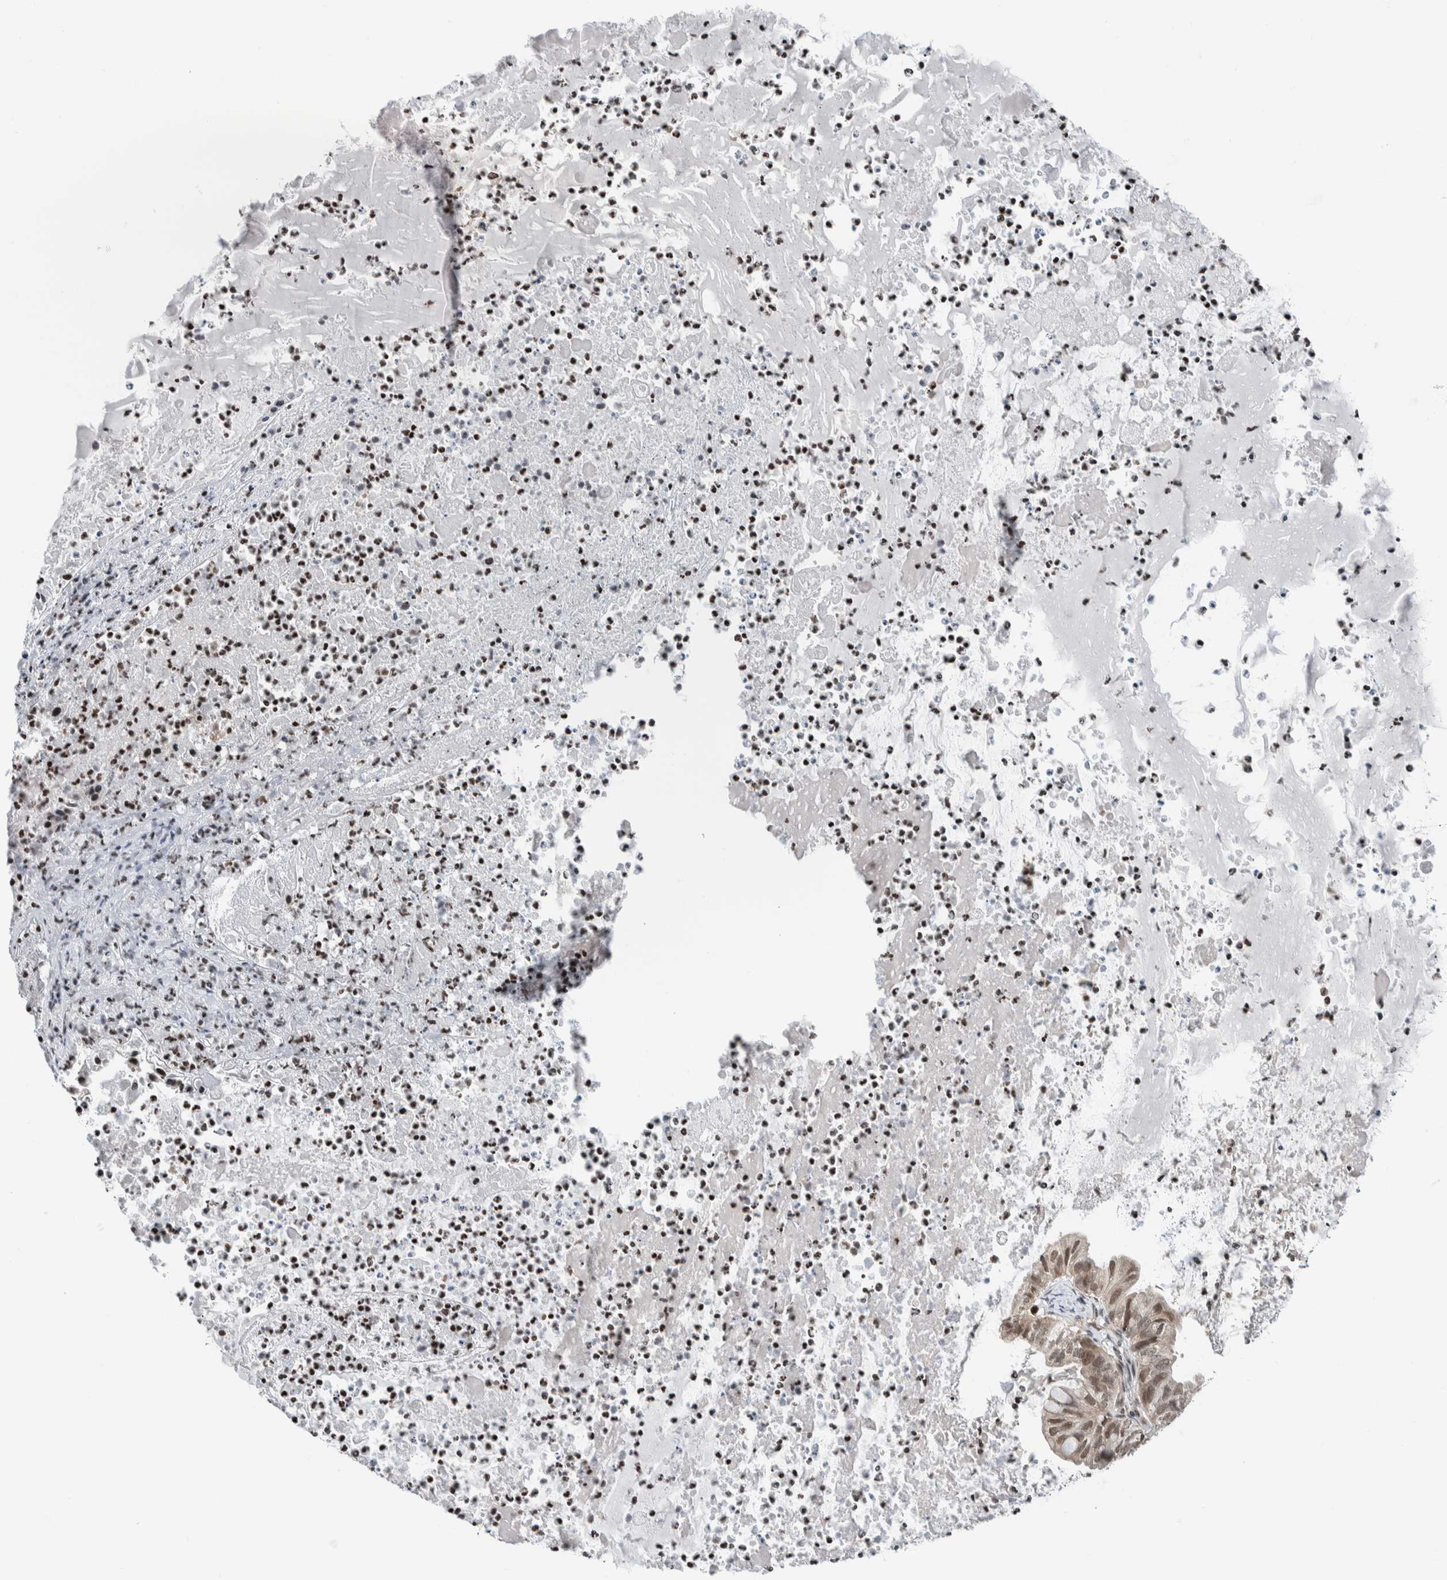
{"staining": {"intensity": "moderate", "quantity": "<25%", "location": "nuclear"}, "tissue": "ovarian cancer", "cell_type": "Tumor cells", "image_type": "cancer", "snomed": [{"axis": "morphology", "description": "Cystadenocarcinoma, mucinous, NOS"}, {"axis": "topography", "description": "Ovary"}], "caption": "There is low levels of moderate nuclear expression in tumor cells of ovarian cancer (mucinous cystadenocarcinoma), as demonstrated by immunohistochemical staining (brown color).", "gene": "NPLOC4", "patient": {"sex": "female", "age": 80}}